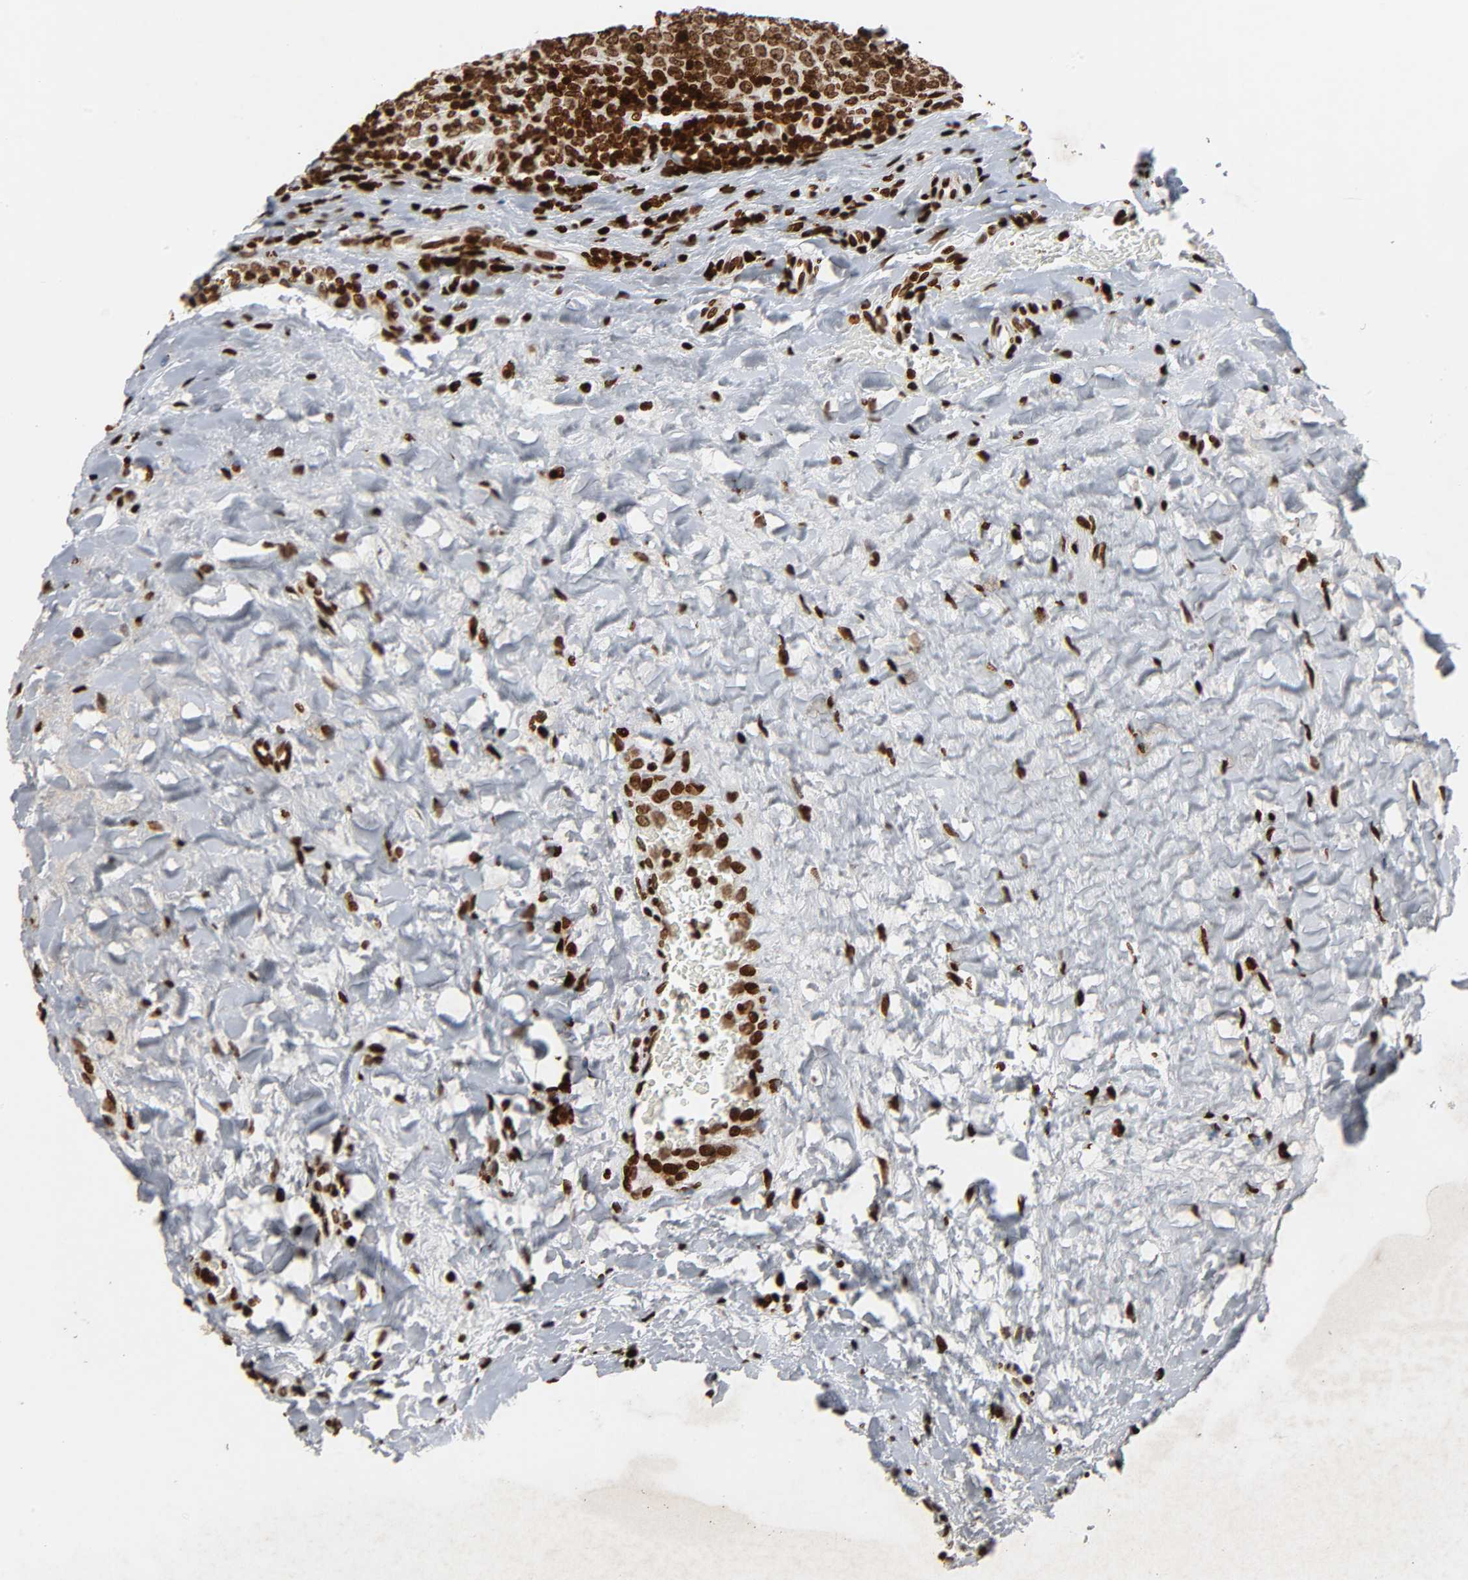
{"staining": {"intensity": "strong", "quantity": ">75%", "location": "nuclear"}, "tissue": "tonsil", "cell_type": "Germinal center cells", "image_type": "normal", "snomed": [{"axis": "morphology", "description": "Normal tissue, NOS"}, {"axis": "topography", "description": "Tonsil"}], "caption": "An image of tonsil stained for a protein reveals strong nuclear brown staining in germinal center cells. The staining is performed using DAB brown chromogen to label protein expression. The nuclei are counter-stained blue using hematoxylin.", "gene": "RXRA", "patient": {"sex": "male", "age": 17}}